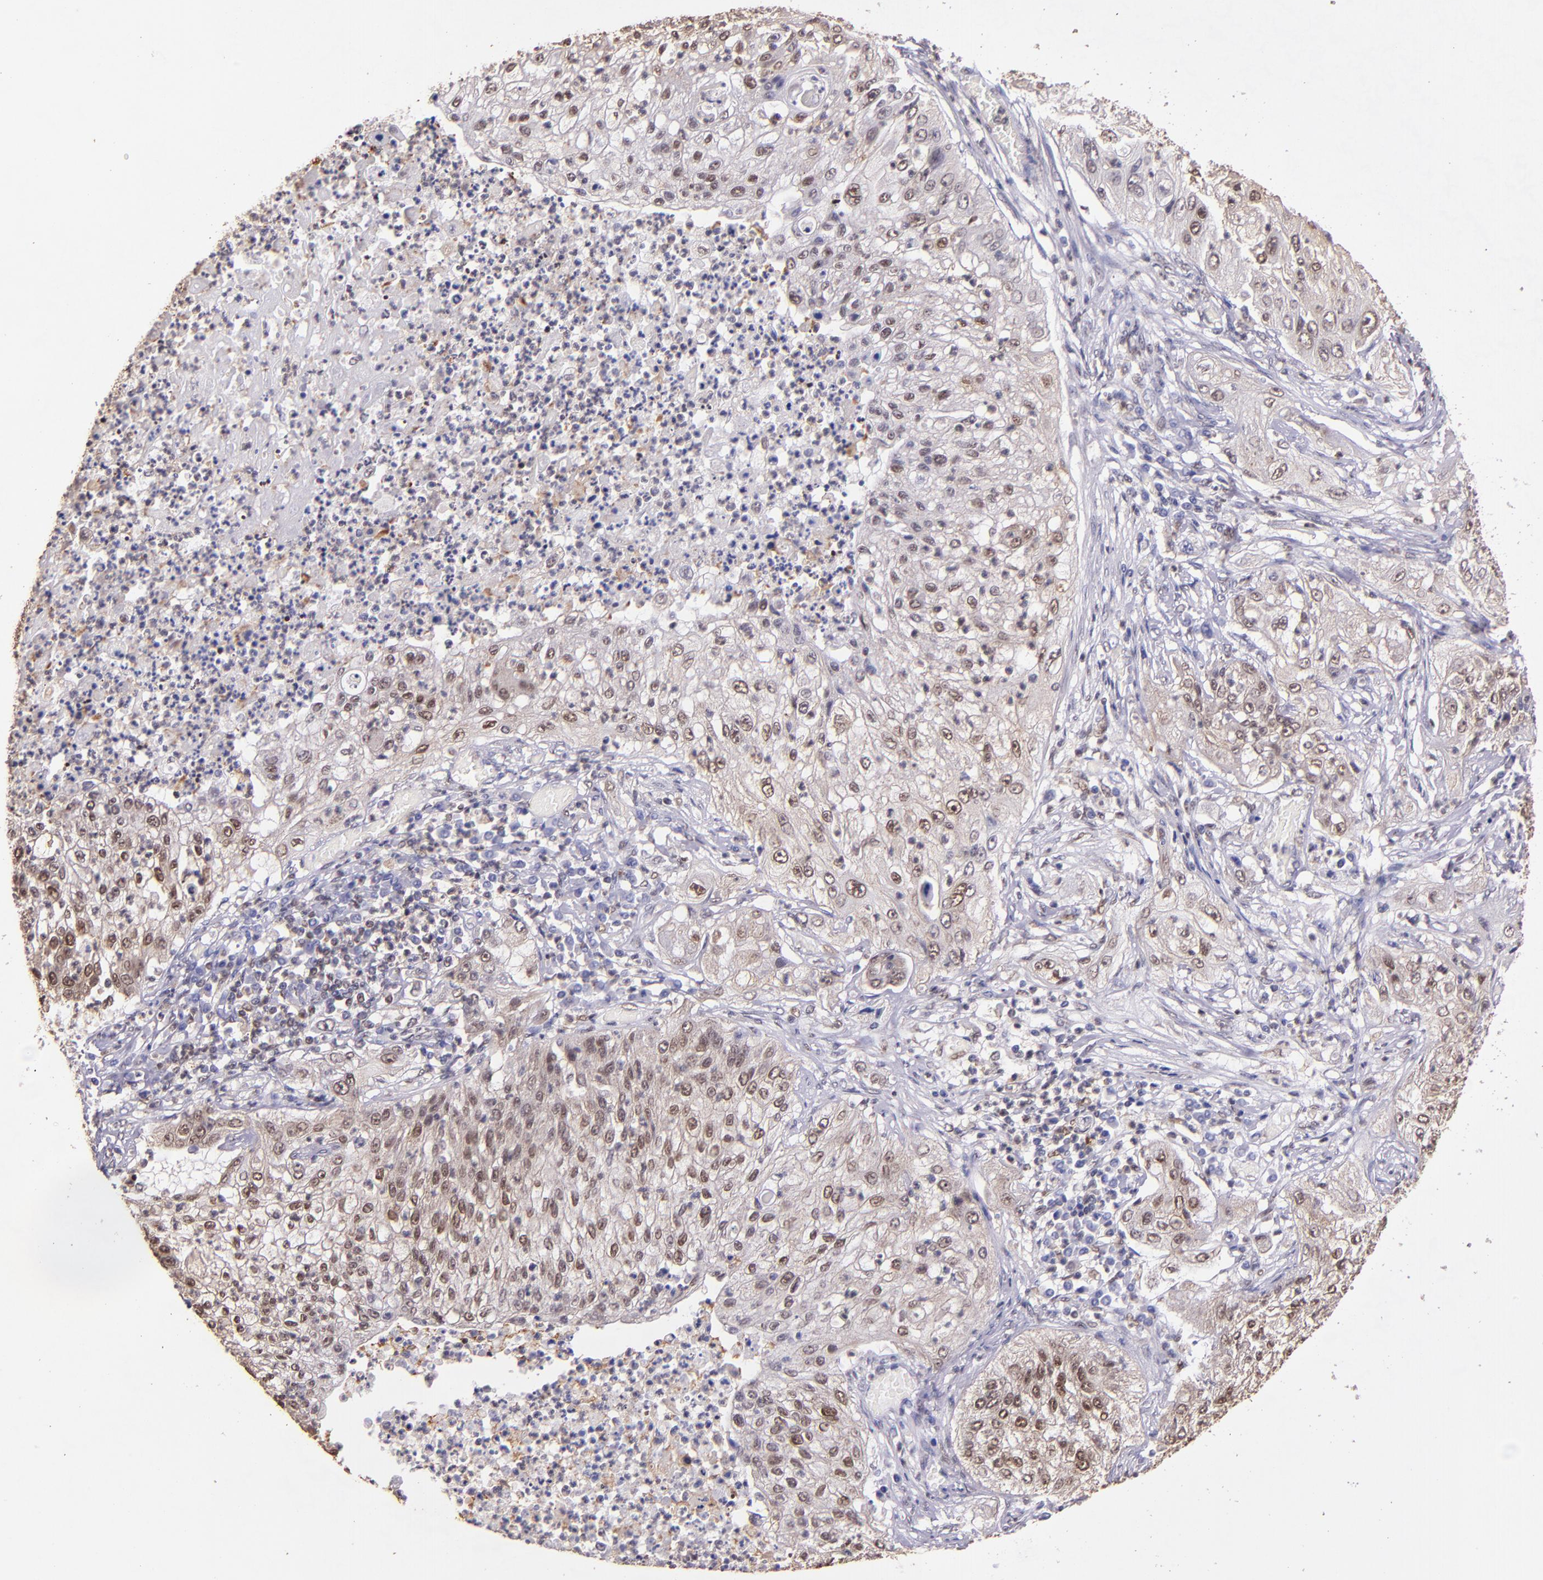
{"staining": {"intensity": "weak", "quantity": "25%-75%", "location": "cytoplasmic/membranous,nuclear"}, "tissue": "lung cancer", "cell_type": "Tumor cells", "image_type": "cancer", "snomed": [{"axis": "morphology", "description": "Inflammation, NOS"}, {"axis": "morphology", "description": "Squamous cell carcinoma, NOS"}, {"axis": "topography", "description": "Lymph node"}, {"axis": "topography", "description": "Soft tissue"}, {"axis": "topography", "description": "Lung"}], "caption": "Immunohistochemical staining of human lung squamous cell carcinoma reveals low levels of weak cytoplasmic/membranous and nuclear protein expression in approximately 25%-75% of tumor cells.", "gene": "STAT6", "patient": {"sex": "male", "age": 66}}